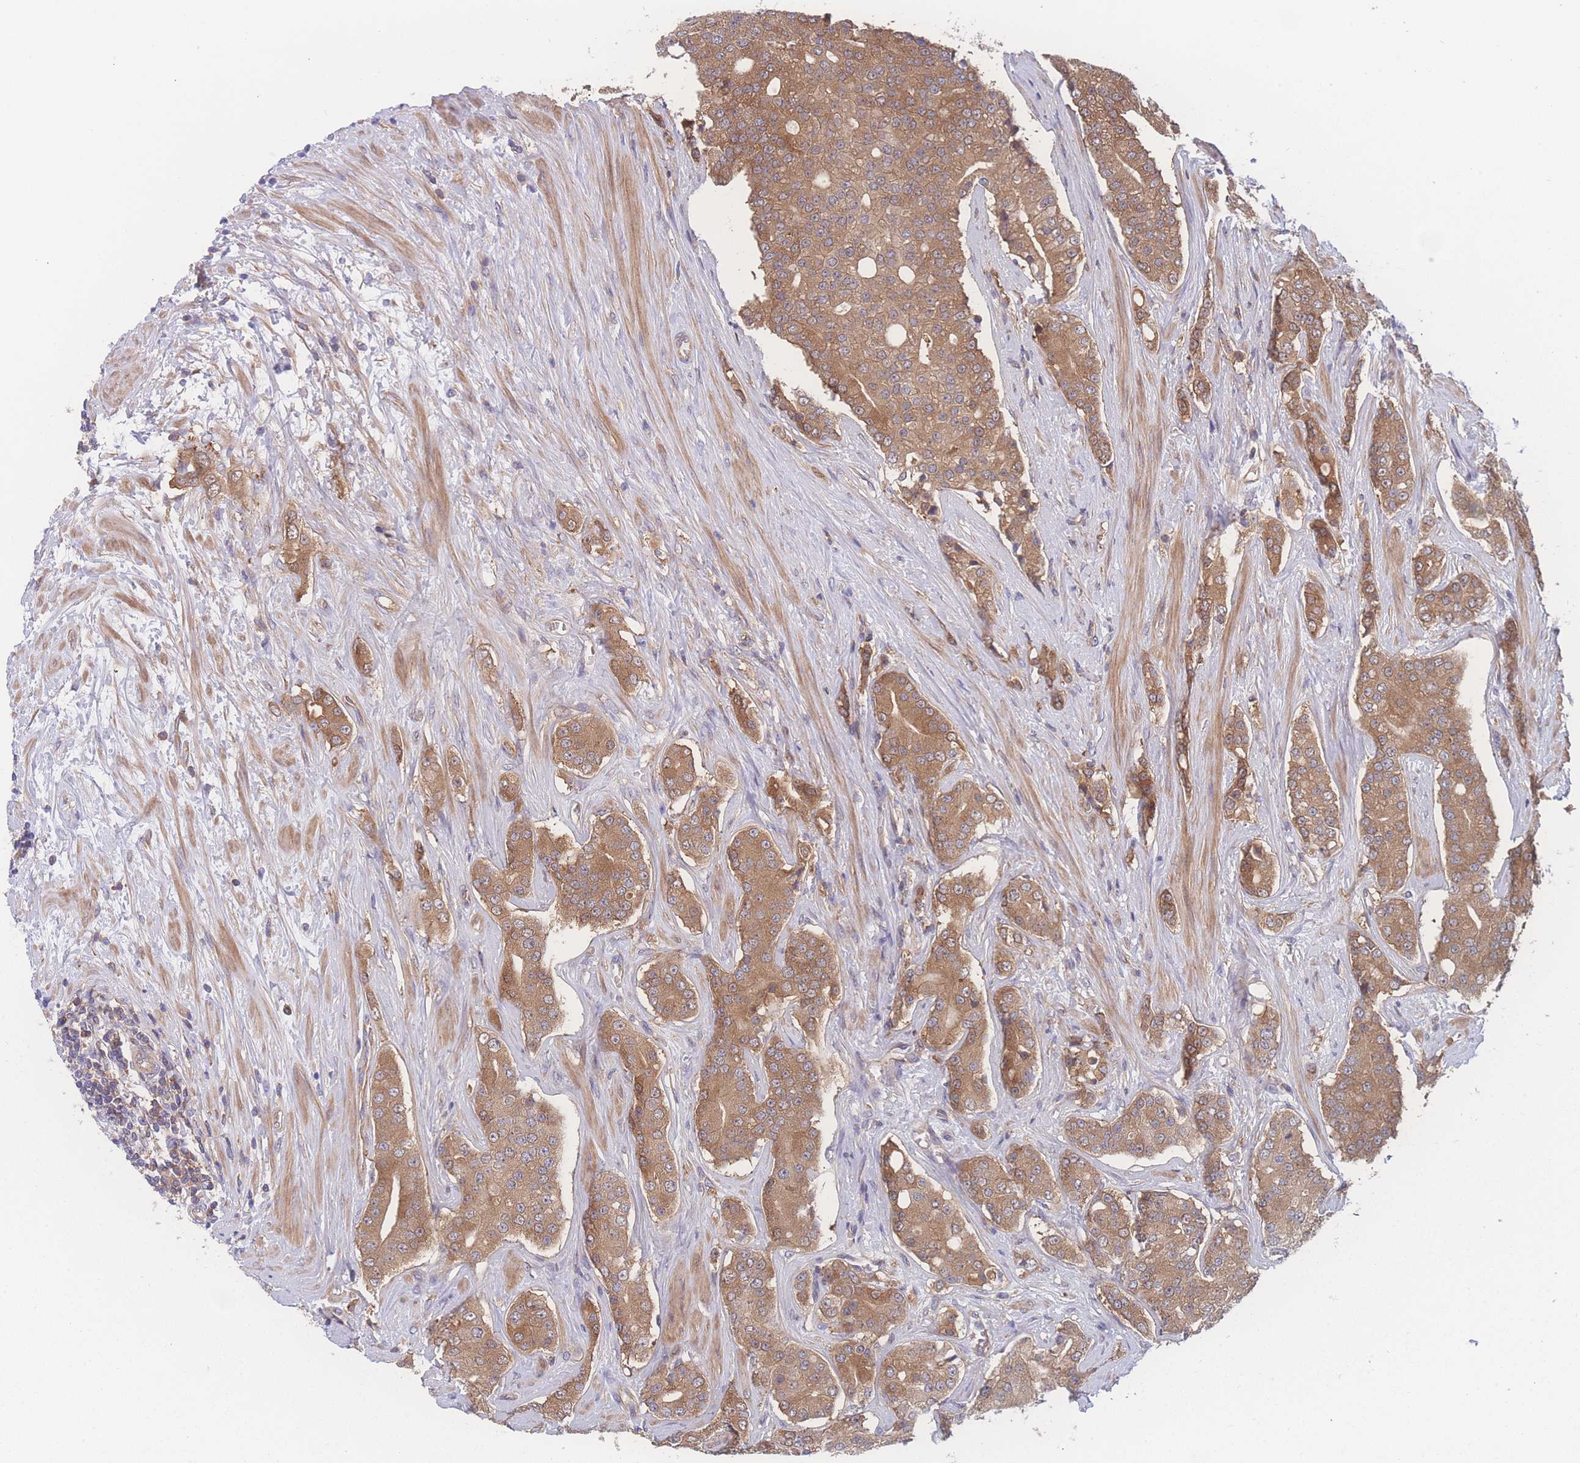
{"staining": {"intensity": "moderate", "quantity": ">75%", "location": "cytoplasmic/membranous"}, "tissue": "prostate cancer", "cell_type": "Tumor cells", "image_type": "cancer", "snomed": [{"axis": "morphology", "description": "Adenocarcinoma, High grade"}, {"axis": "topography", "description": "Prostate"}], "caption": "About >75% of tumor cells in prostate cancer exhibit moderate cytoplasmic/membranous protein positivity as visualized by brown immunohistochemical staining.", "gene": "CFAP97", "patient": {"sex": "male", "age": 71}}